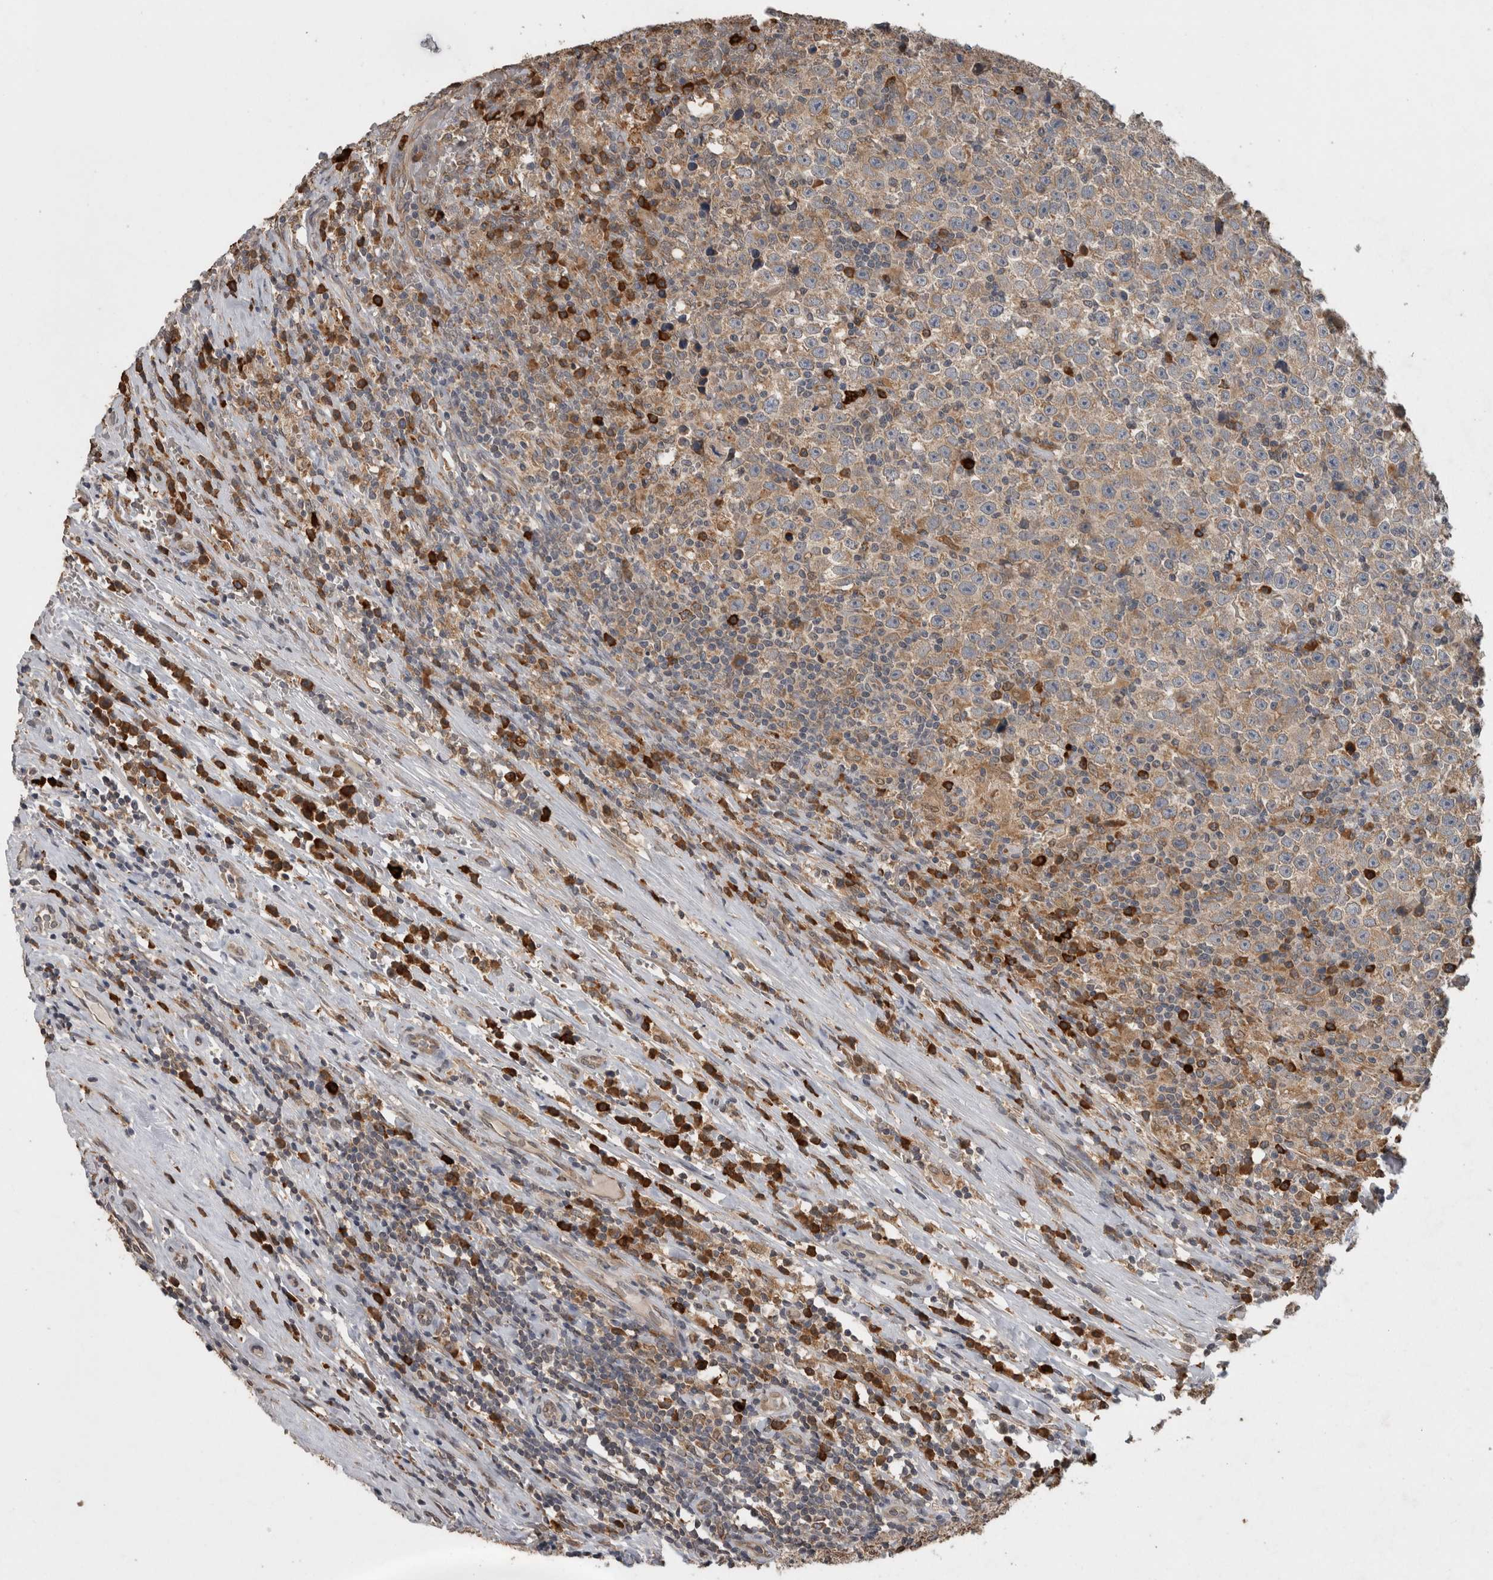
{"staining": {"intensity": "moderate", "quantity": ">75%", "location": "cytoplasmic/membranous"}, "tissue": "testis cancer", "cell_type": "Tumor cells", "image_type": "cancer", "snomed": [{"axis": "morphology", "description": "Seminoma, NOS"}, {"axis": "topography", "description": "Testis"}], "caption": "Tumor cells demonstrate medium levels of moderate cytoplasmic/membranous positivity in about >75% of cells in testis seminoma.", "gene": "ADGRL3", "patient": {"sex": "male", "age": 43}}